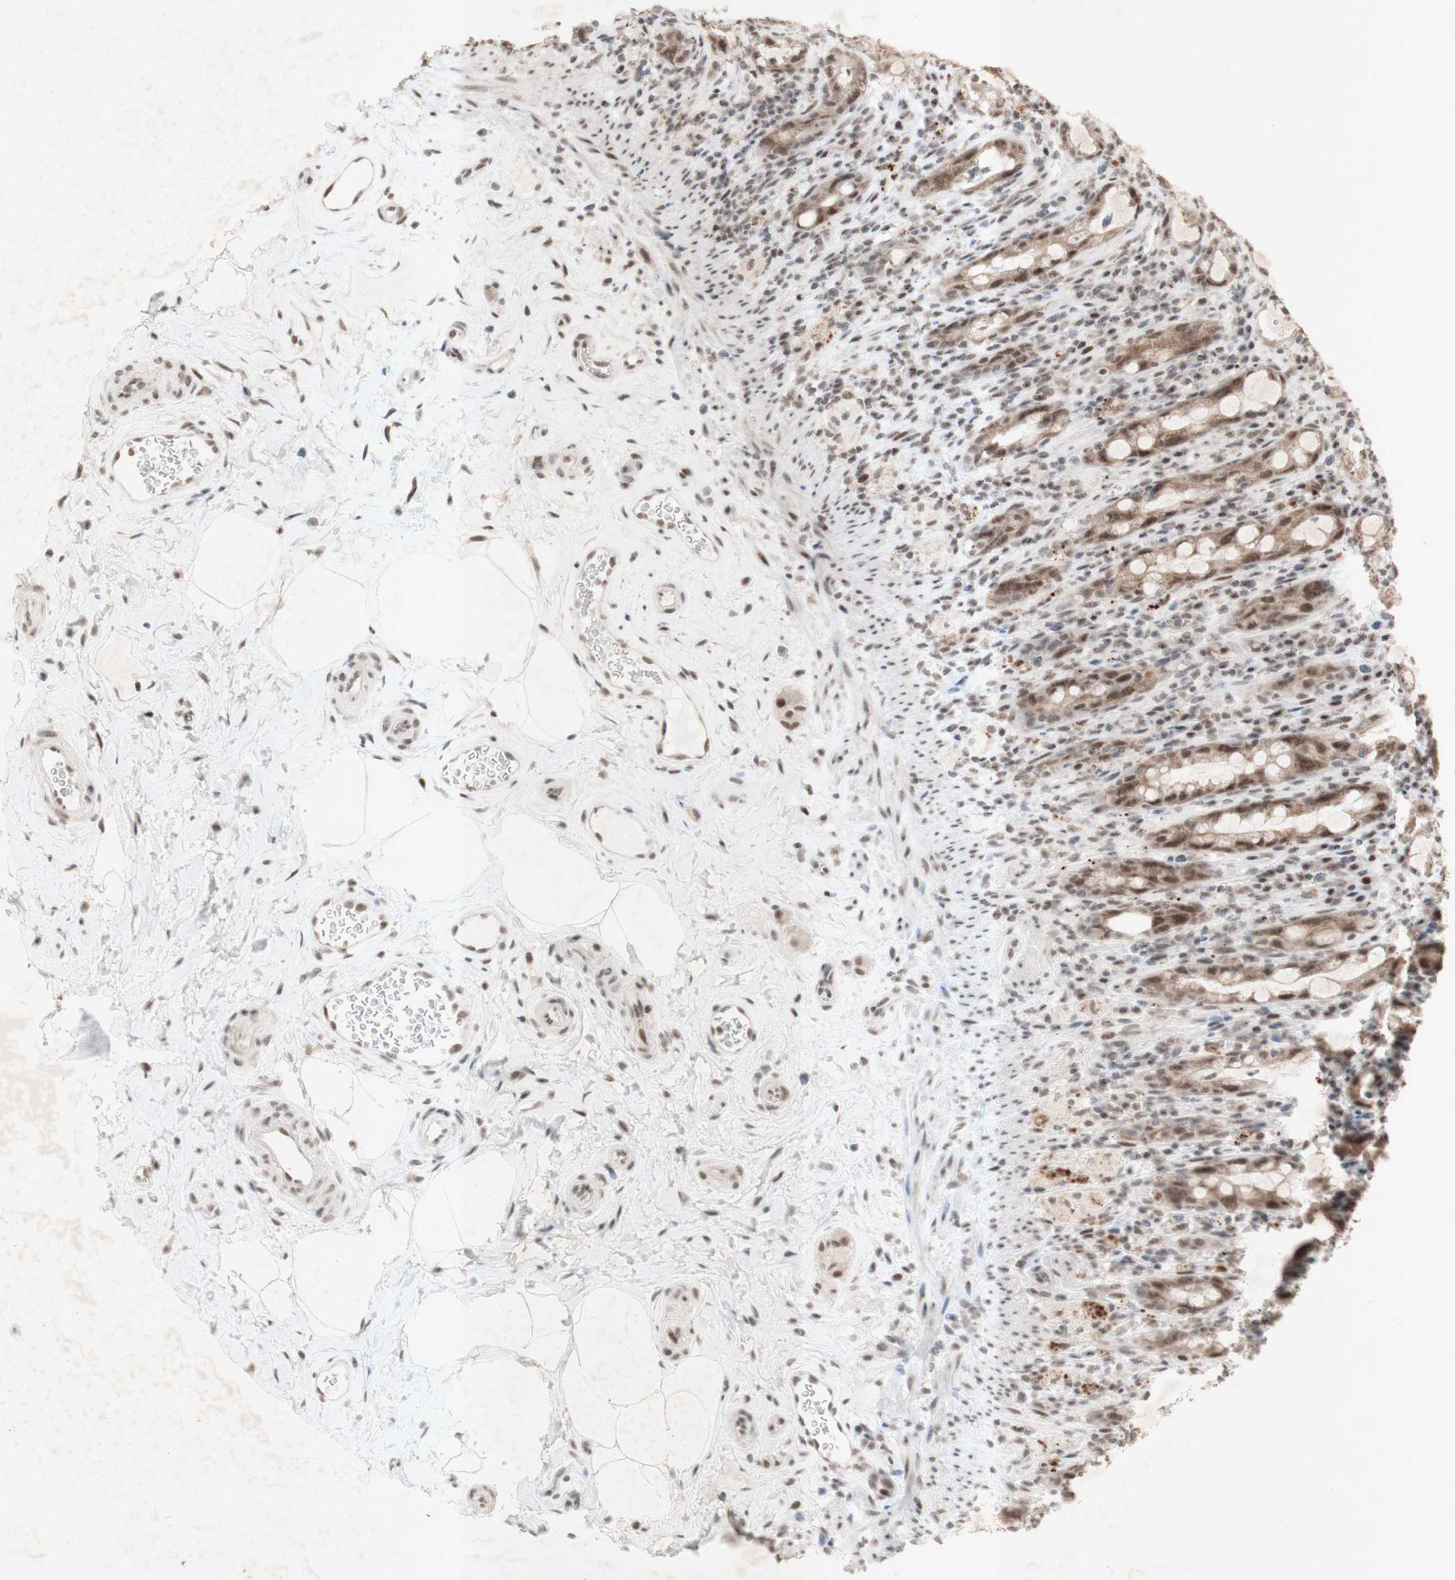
{"staining": {"intensity": "moderate", "quantity": ">75%", "location": "cytoplasmic/membranous,nuclear"}, "tissue": "rectum", "cell_type": "Glandular cells", "image_type": "normal", "snomed": [{"axis": "morphology", "description": "Normal tissue, NOS"}, {"axis": "topography", "description": "Rectum"}], "caption": "Brown immunohistochemical staining in benign rectum demonstrates moderate cytoplasmic/membranous,nuclear expression in approximately >75% of glandular cells.", "gene": "CENPB", "patient": {"sex": "male", "age": 44}}